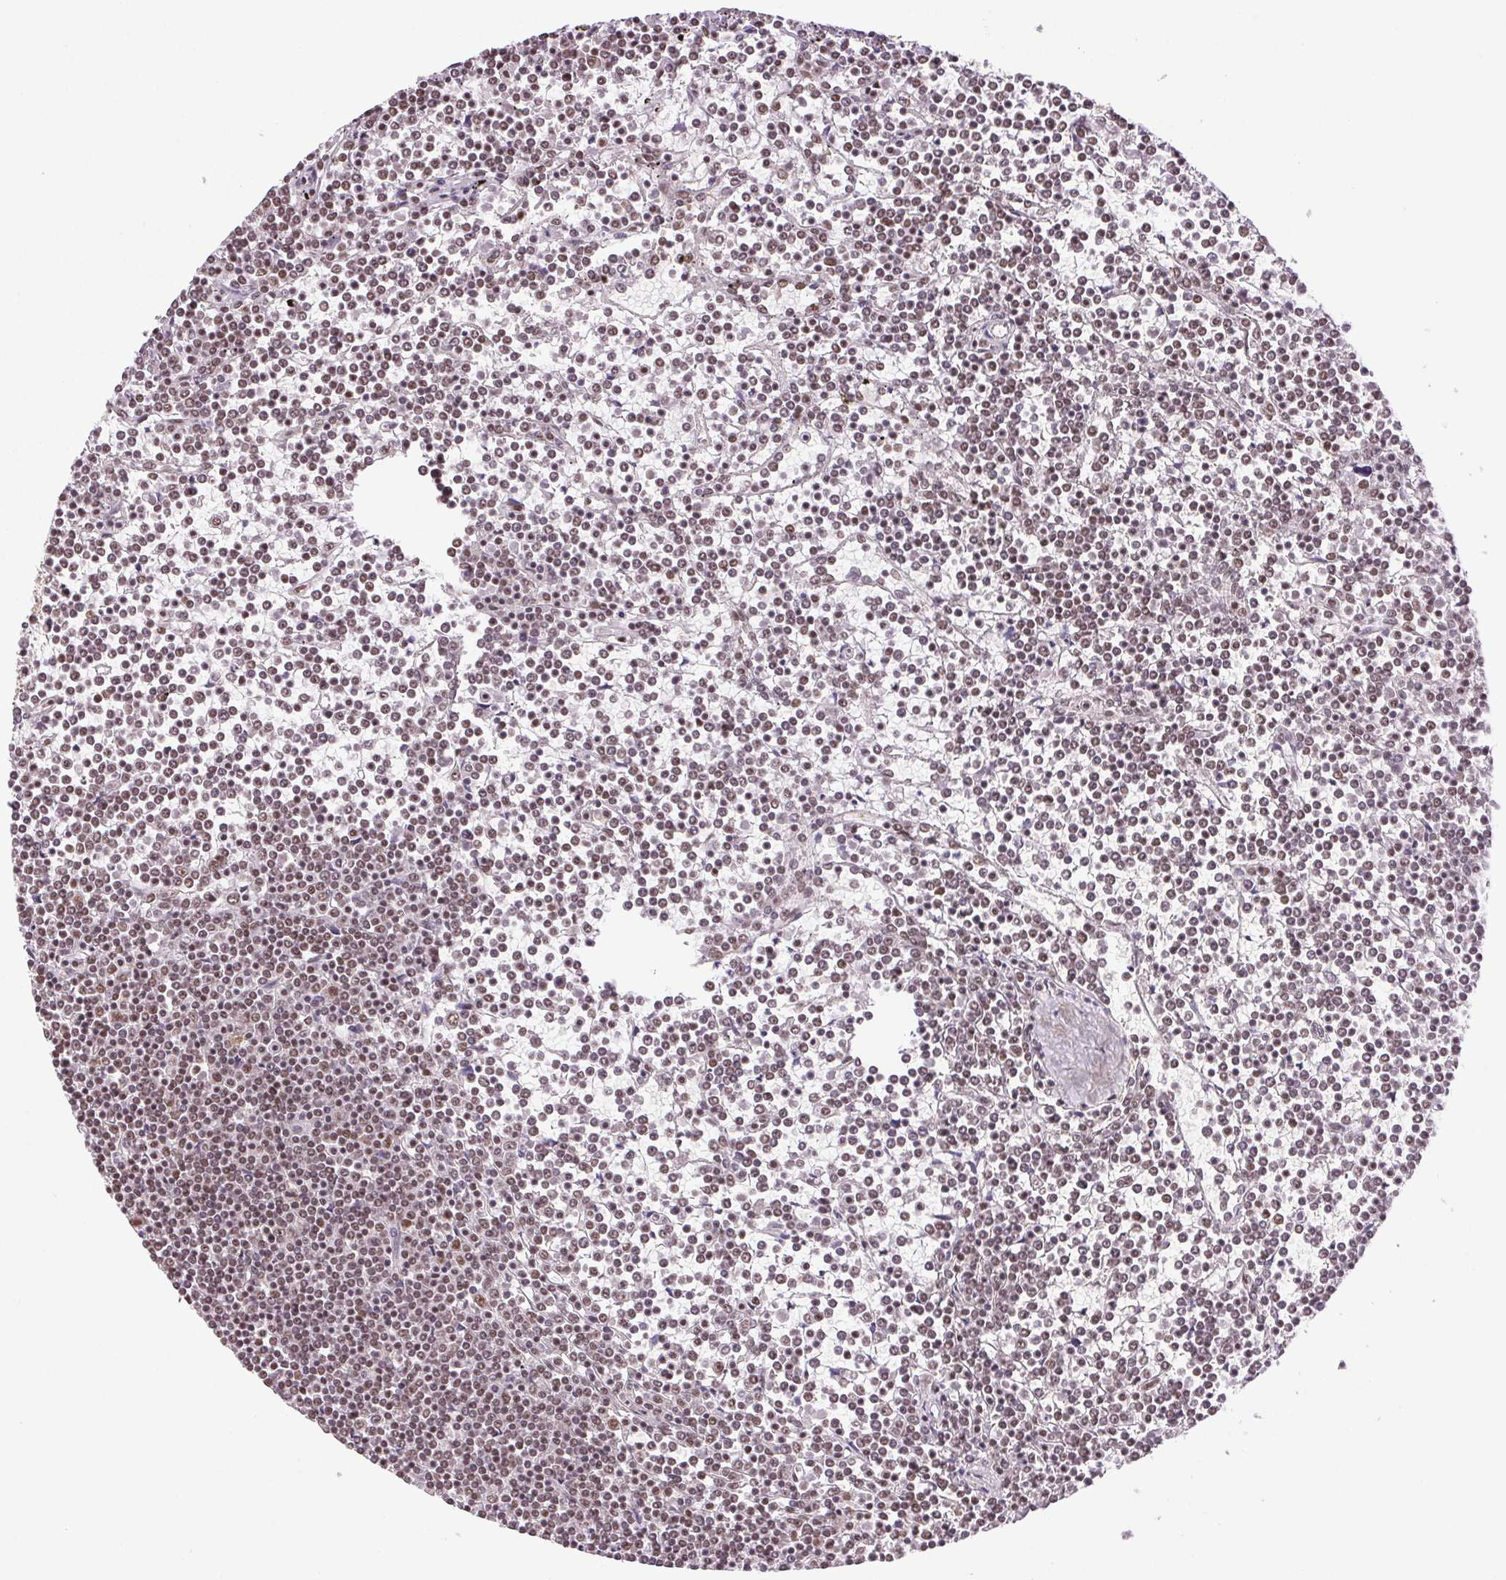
{"staining": {"intensity": "negative", "quantity": "none", "location": "none"}, "tissue": "lymphoma", "cell_type": "Tumor cells", "image_type": "cancer", "snomed": [{"axis": "morphology", "description": "Malignant lymphoma, non-Hodgkin's type, Low grade"}, {"axis": "topography", "description": "Spleen"}], "caption": "The micrograph shows no significant positivity in tumor cells of lymphoma.", "gene": "IK", "patient": {"sex": "female", "age": 19}}